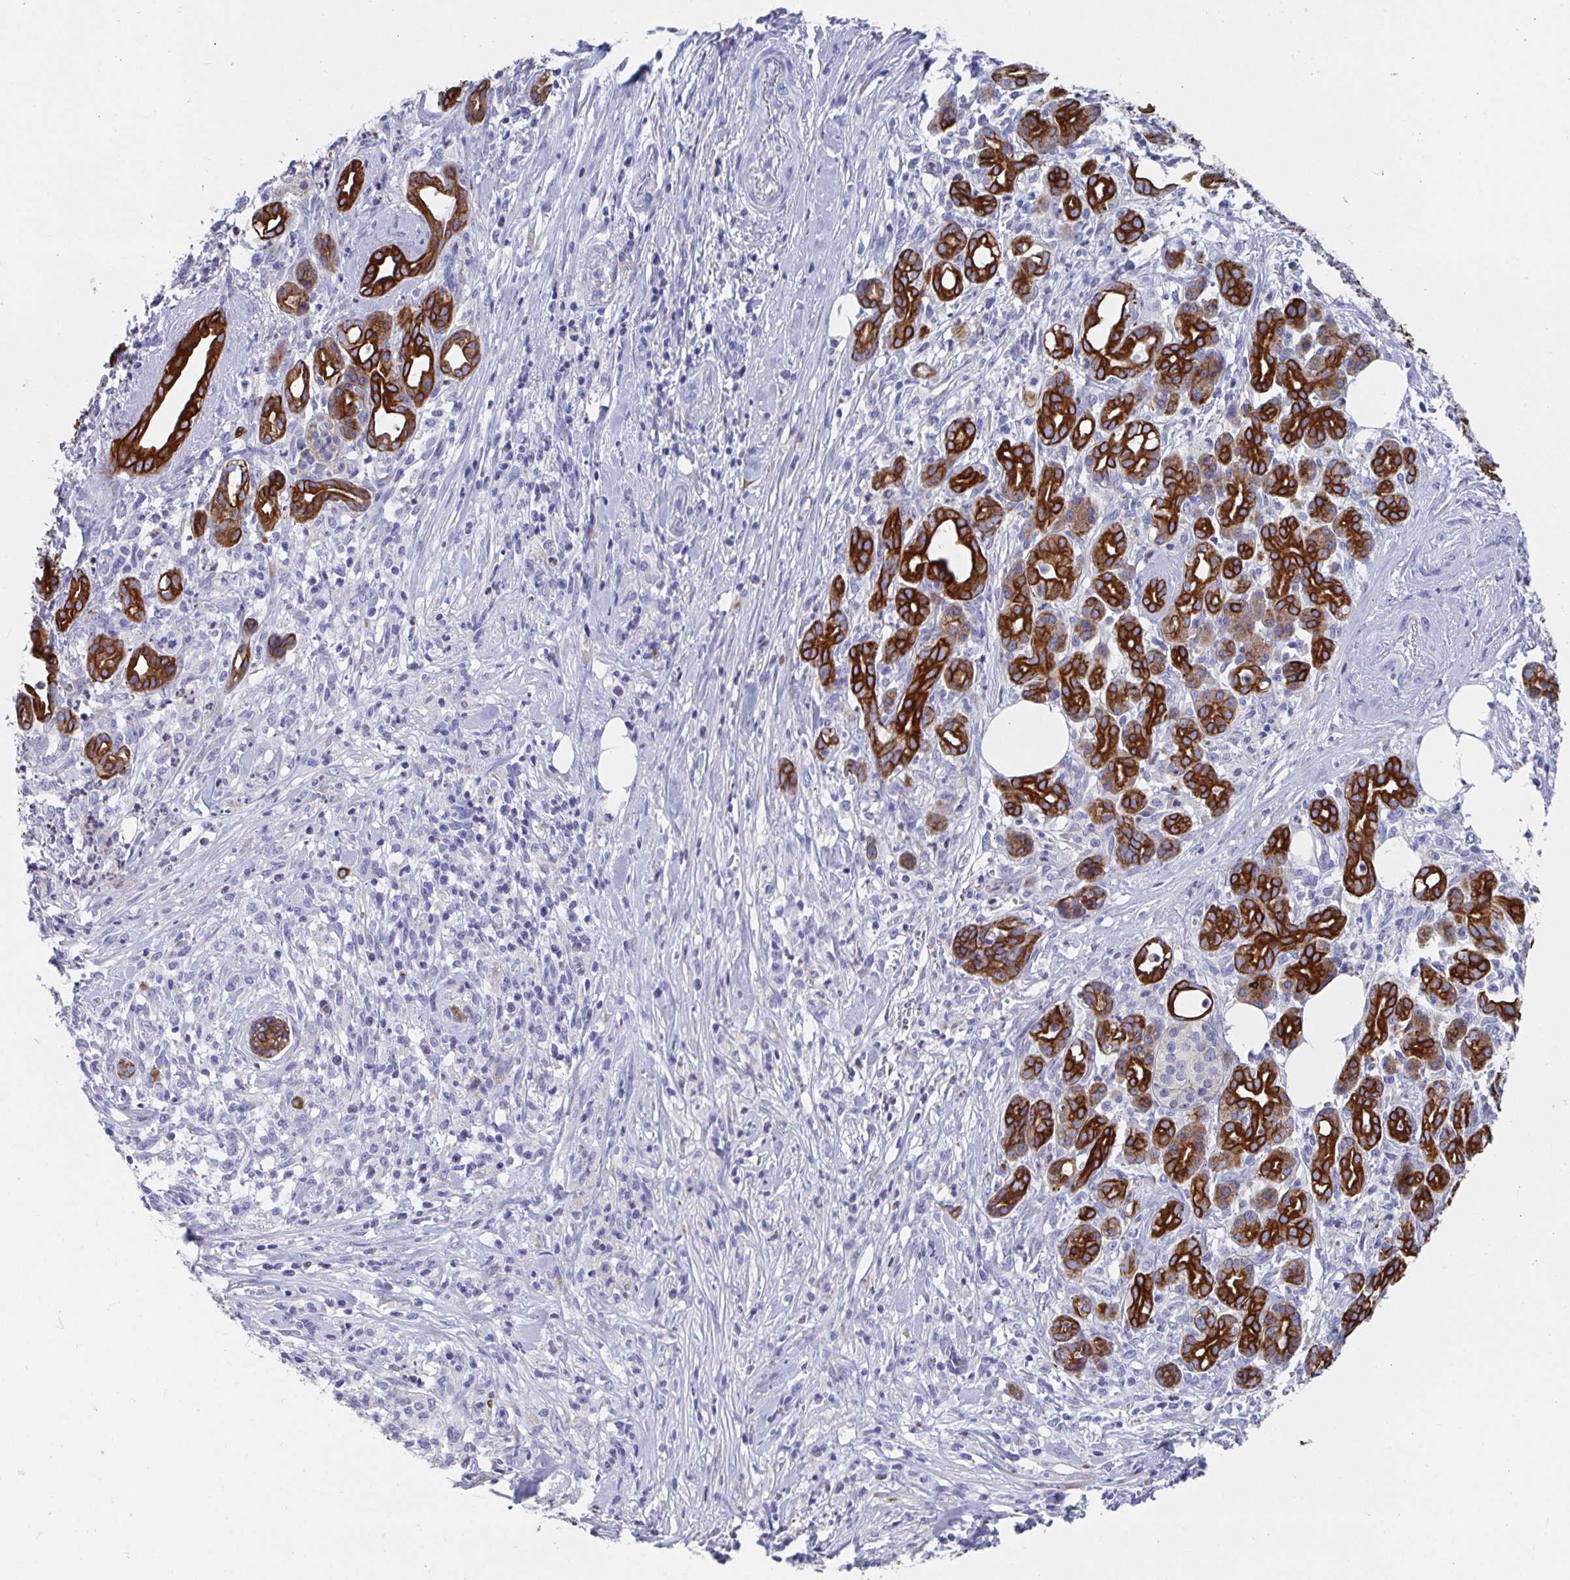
{"staining": {"intensity": "strong", "quantity": ">75%", "location": "cytoplasmic/membranous"}, "tissue": "pancreatic cancer", "cell_type": "Tumor cells", "image_type": "cancer", "snomed": [{"axis": "morphology", "description": "Adenocarcinoma, NOS"}, {"axis": "topography", "description": "Pancreas"}], "caption": "Adenocarcinoma (pancreatic) was stained to show a protein in brown. There is high levels of strong cytoplasmic/membranous staining in about >75% of tumor cells.", "gene": "CLDN8", "patient": {"sex": "female", "age": 66}}